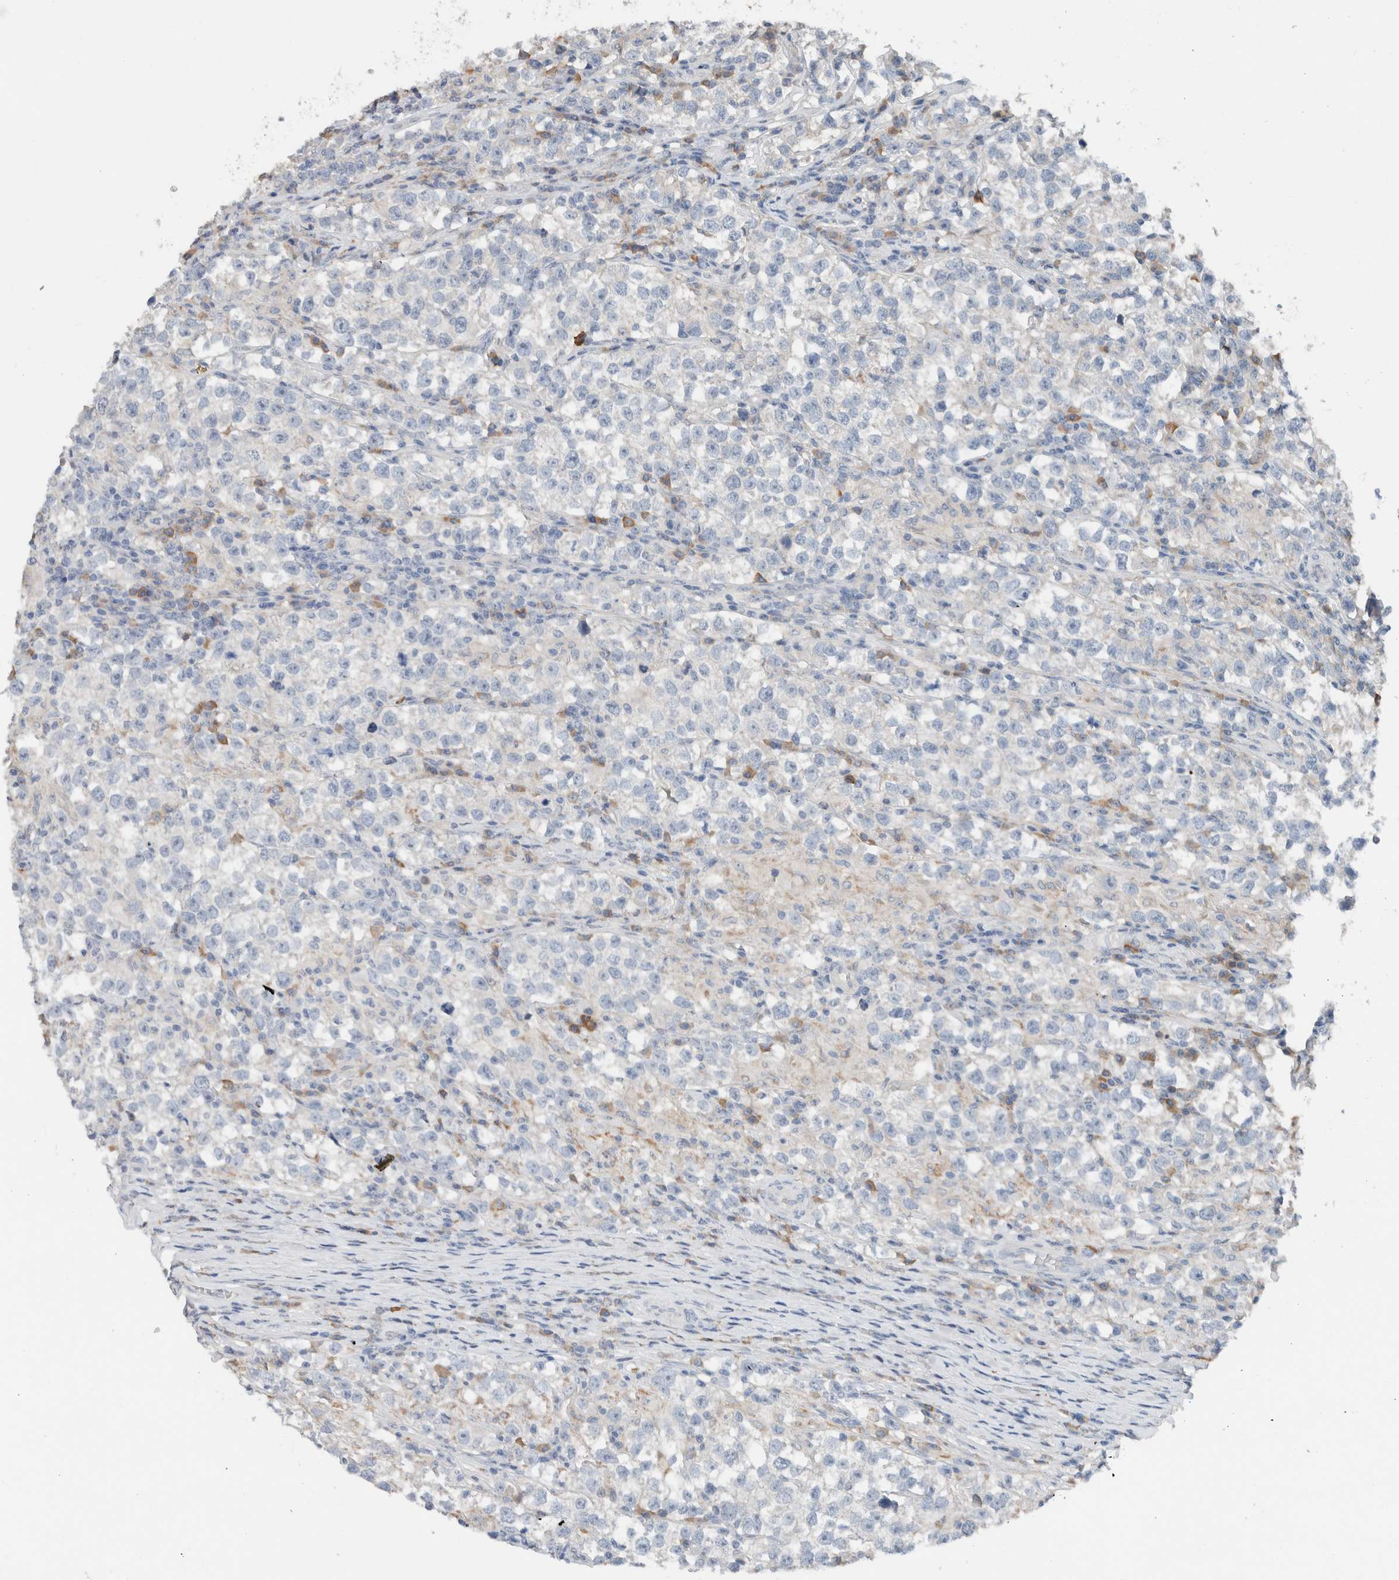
{"staining": {"intensity": "negative", "quantity": "none", "location": "none"}, "tissue": "testis cancer", "cell_type": "Tumor cells", "image_type": "cancer", "snomed": [{"axis": "morphology", "description": "Normal tissue, NOS"}, {"axis": "morphology", "description": "Seminoma, NOS"}, {"axis": "topography", "description": "Testis"}], "caption": "An immunohistochemistry micrograph of seminoma (testis) is shown. There is no staining in tumor cells of seminoma (testis).", "gene": "DUOX1", "patient": {"sex": "male", "age": 43}}